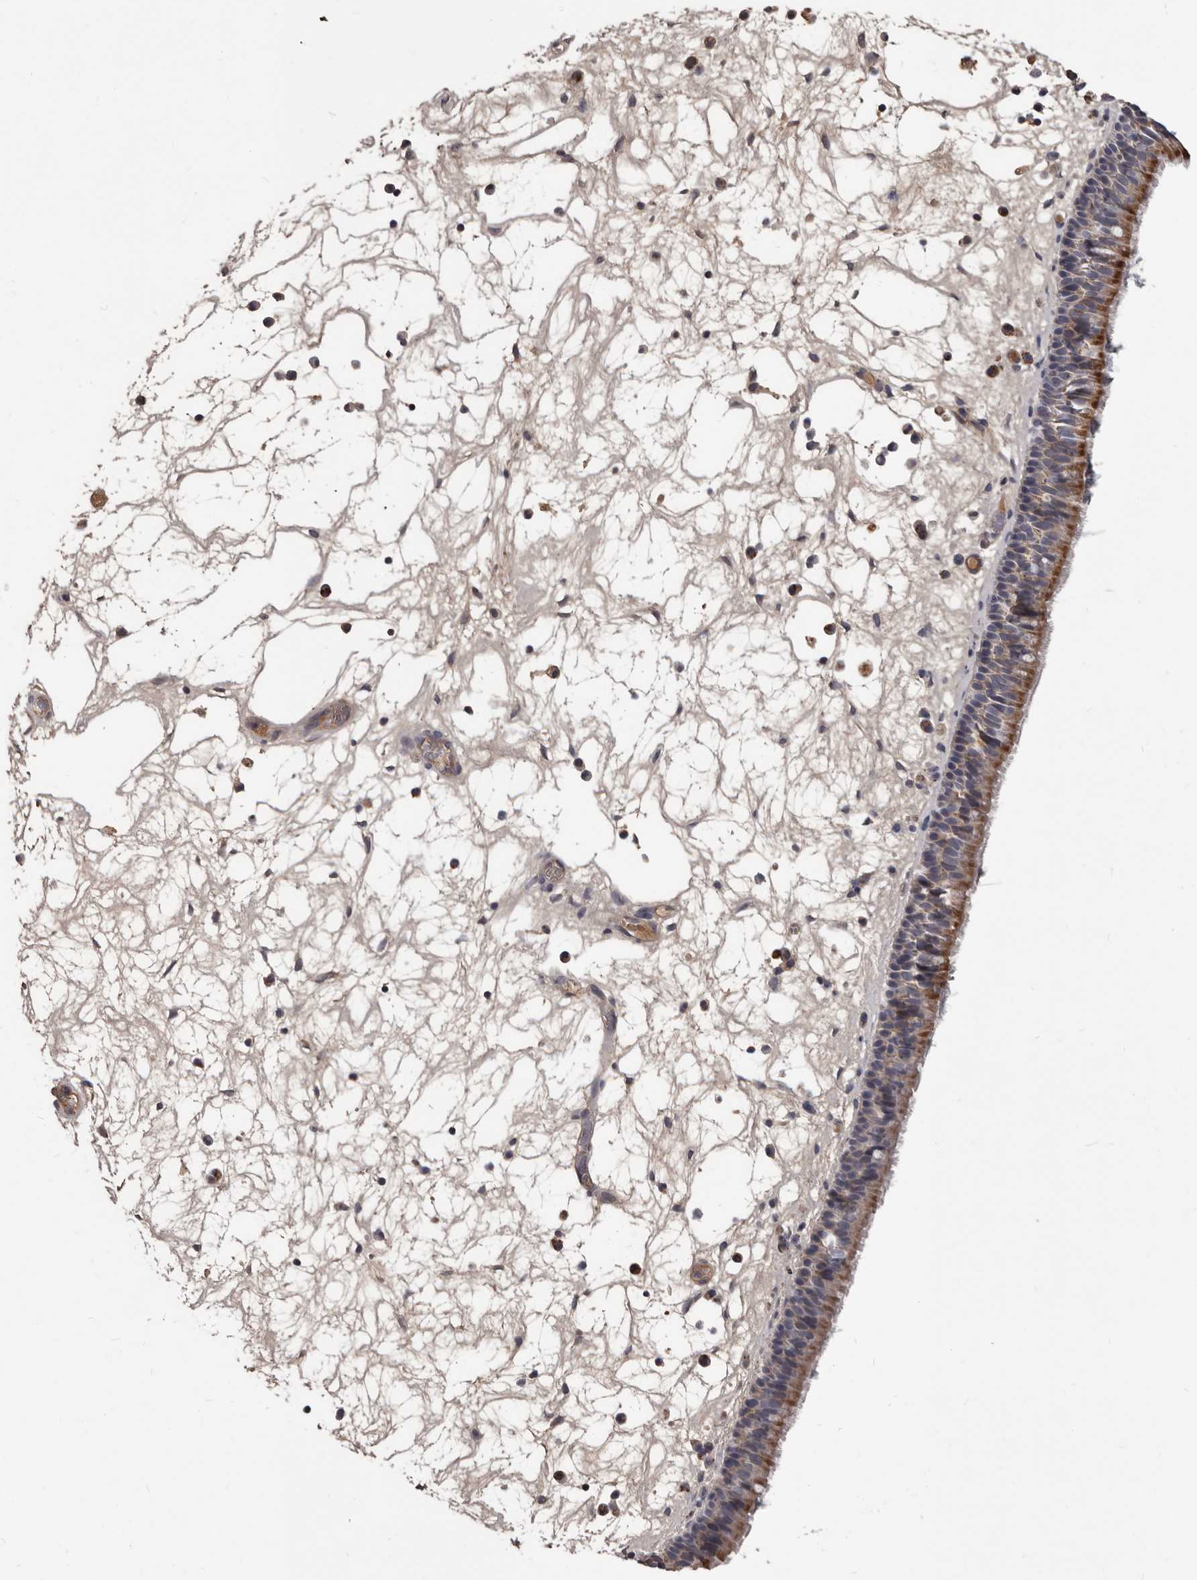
{"staining": {"intensity": "moderate", "quantity": "25%-75%", "location": "cytoplasmic/membranous"}, "tissue": "nasopharynx", "cell_type": "Respiratory epithelial cells", "image_type": "normal", "snomed": [{"axis": "morphology", "description": "Normal tissue, NOS"}, {"axis": "morphology", "description": "Inflammation, NOS"}, {"axis": "morphology", "description": "Malignant melanoma, Metastatic site"}, {"axis": "topography", "description": "Nasopharynx"}], "caption": "The immunohistochemical stain shows moderate cytoplasmic/membranous positivity in respiratory epithelial cells of normal nasopharynx. The protein of interest is stained brown, and the nuclei are stained in blue (DAB IHC with brightfield microscopy, high magnification).", "gene": "ALDH5A1", "patient": {"sex": "male", "age": 70}}